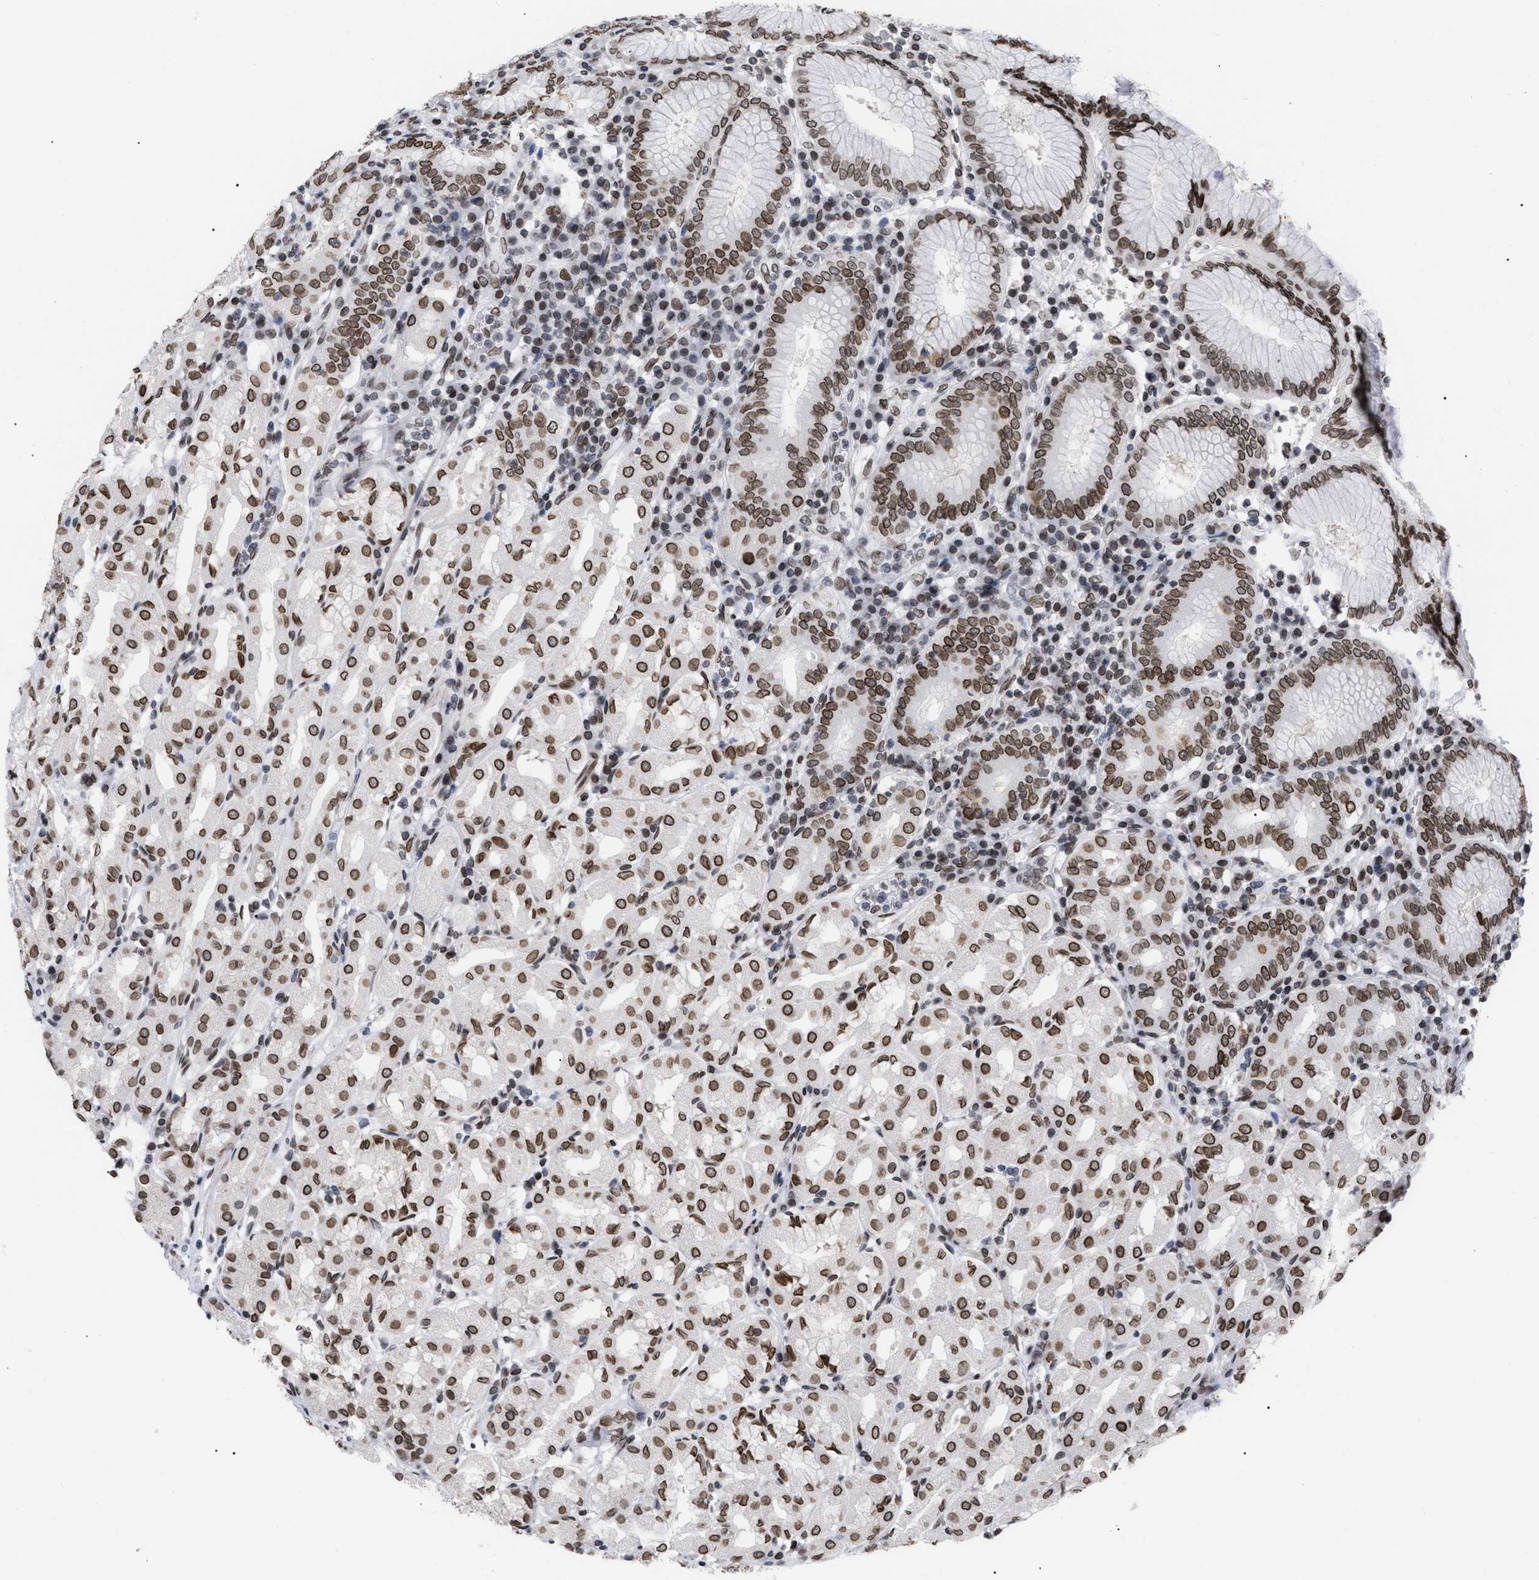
{"staining": {"intensity": "strong", "quantity": ">75%", "location": "cytoplasmic/membranous,nuclear"}, "tissue": "stomach", "cell_type": "Glandular cells", "image_type": "normal", "snomed": [{"axis": "morphology", "description": "Normal tissue, NOS"}, {"axis": "topography", "description": "Stomach"}, {"axis": "topography", "description": "Stomach, lower"}], "caption": "A micrograph of human stomach stained for a protein shows strong cytoplasmic/membranous,nuclear brown staining in glandular cells.", "gene": "TPR", "patient": {"sex": "female", "age": 56}}